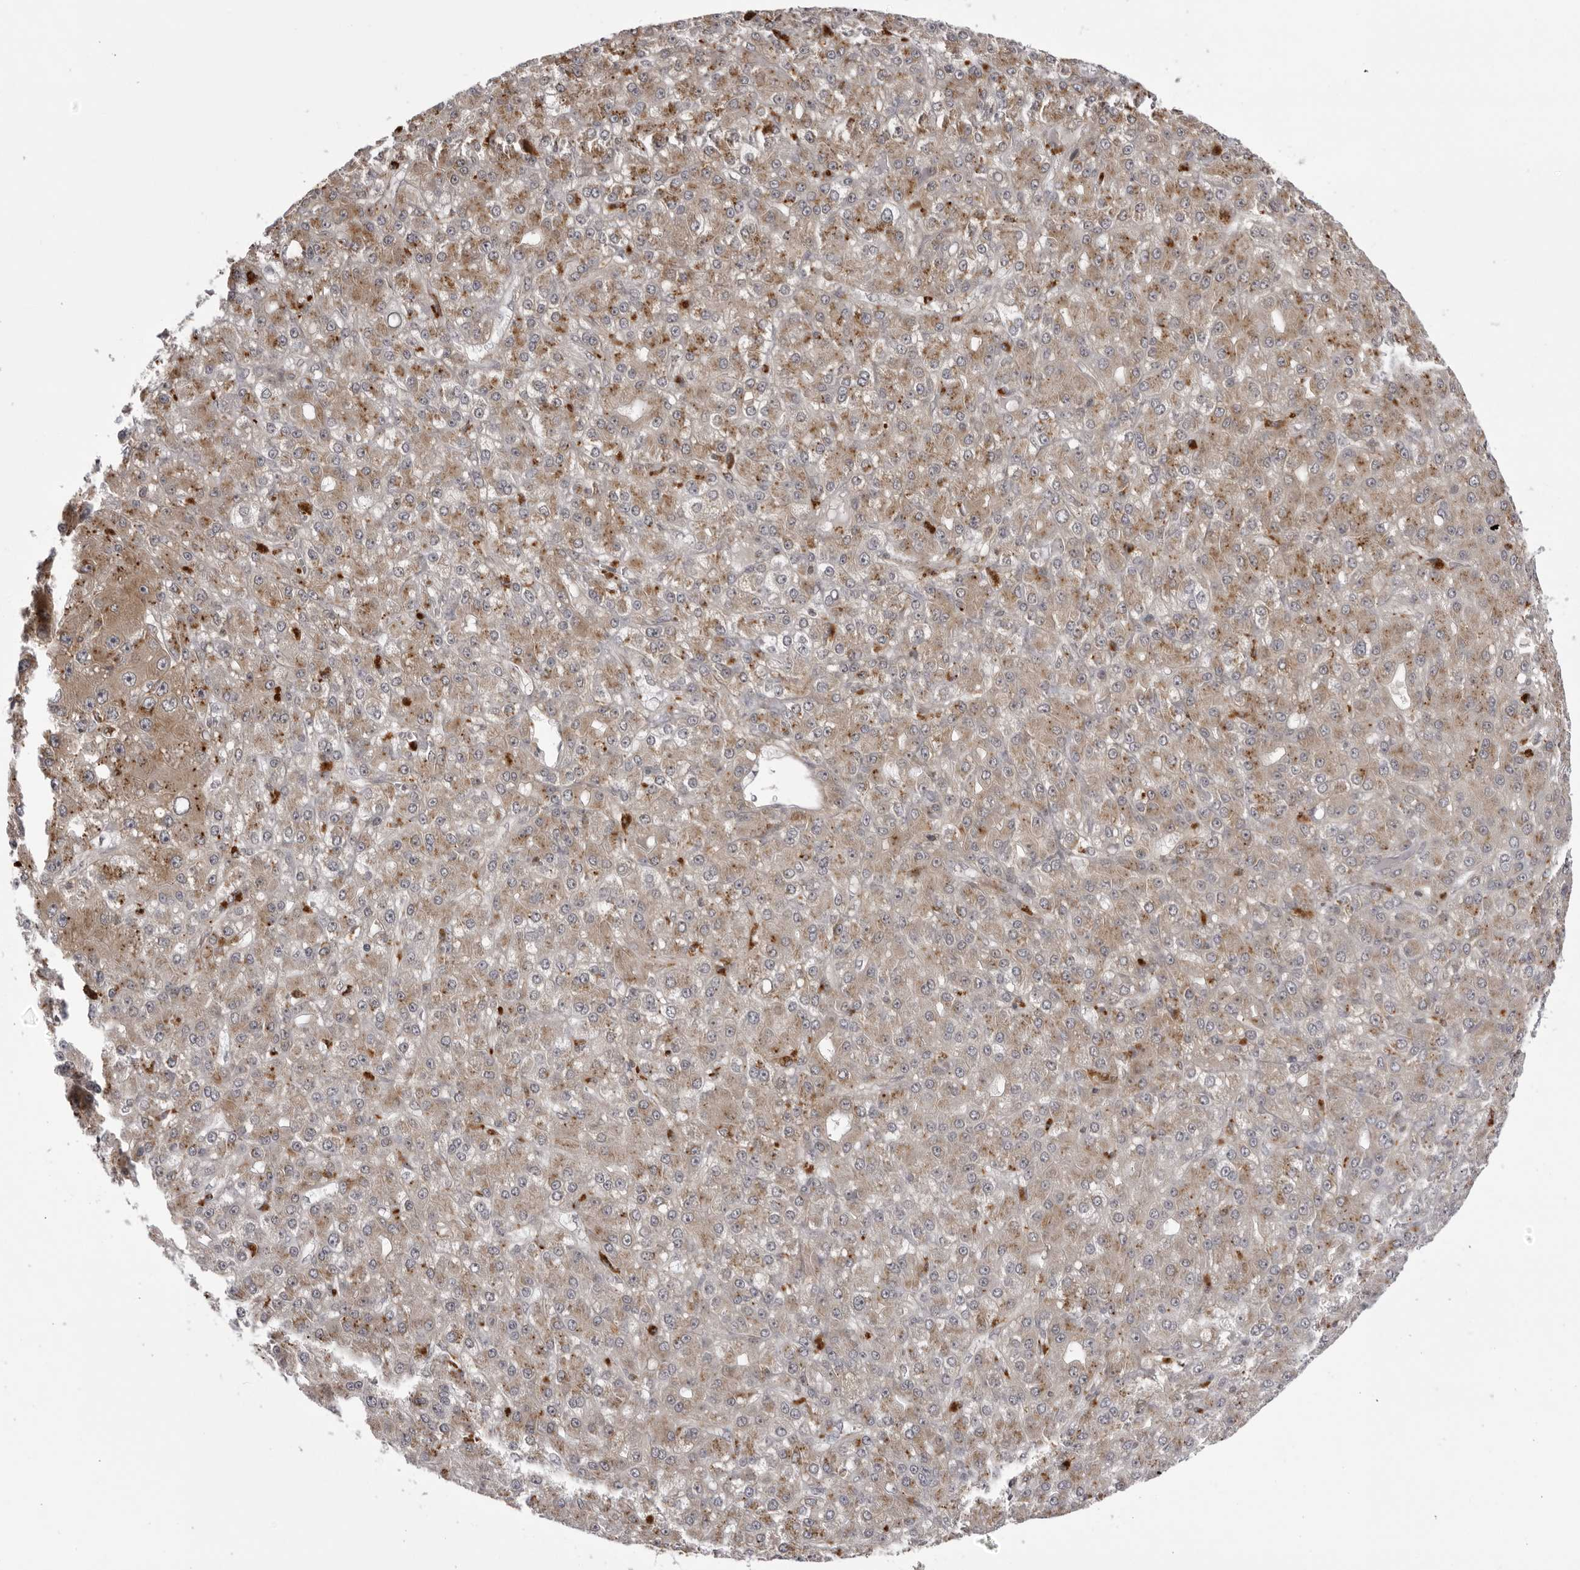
{"staining": {"intensity": "moderate", "quantity": "25%-75%", "location": "cytoplasmic/membranous"}, "tissue": "liver cancer", "cell_type": "Tumor cells", "image_type": "cancer", "snomed": [{"axis": "morphology", "description": "Carcinoma, Hepatocellular, NOS"}, {"axis": "topography", "description": "Liver"}], "caption": "DAB immunohistochemical staining of human hepatocellular carcinoma (liver) exhibits moderate cytoplasmic/membranous protein positivity in approximately 25%-75% of tumor cells.", "gene": "USP43", "patient": {"sex": "male", "age": 67}}